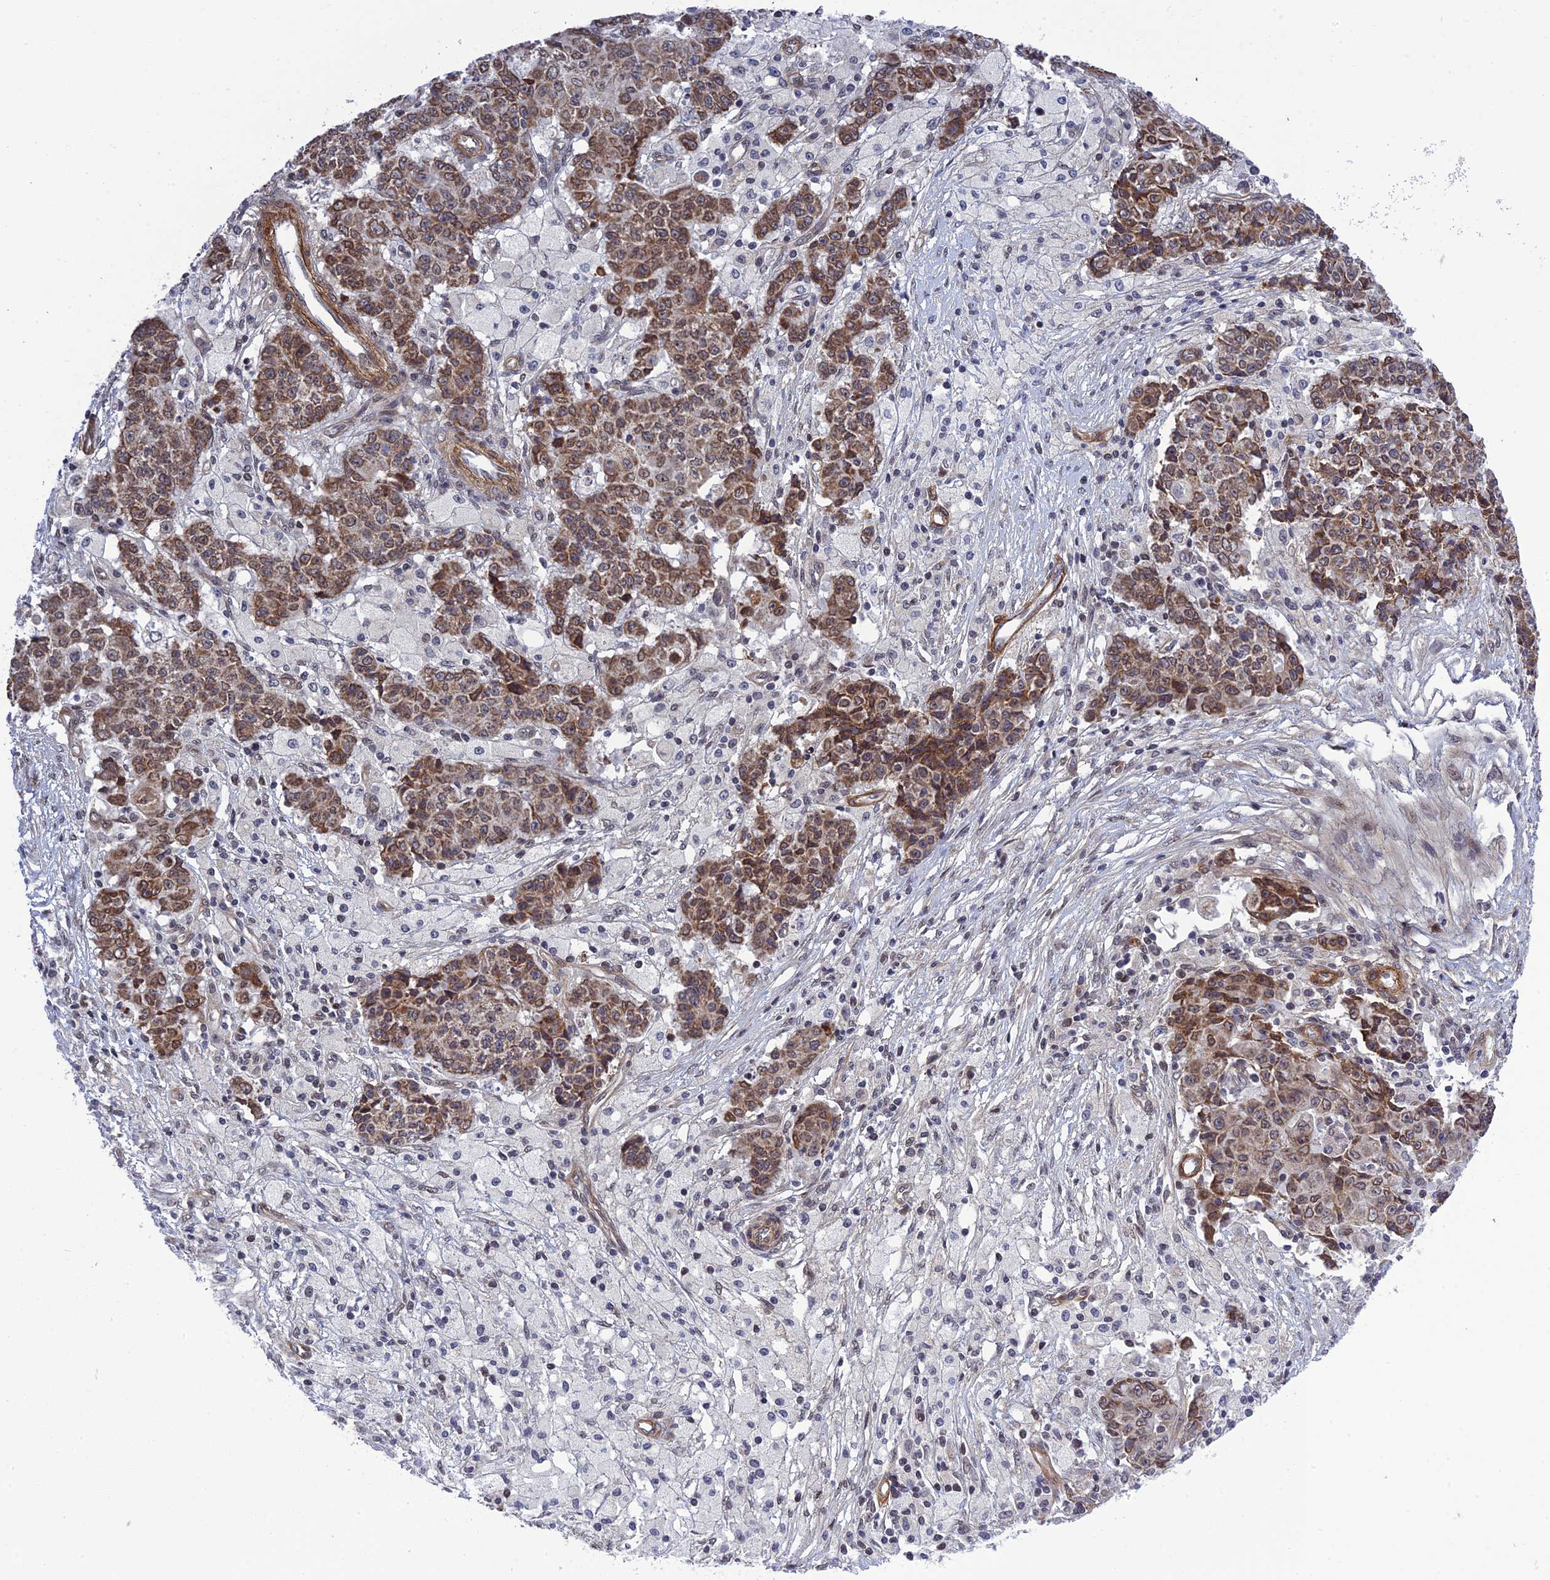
{"staining": {"intensity": "moderate", "quantity": ">75%", "location": "cytoplasmic/membranous,nuclear"}, "tissue": "ovarian cancer", "cell_type": "Tumor cells", "image_type": "cancer", "snomed": [{"axis": "morphology", "description": "Carcinoma, endometroid"}, {"axis": "topography", "description": "Ovary"}], "caption": "Tumor cells exhibit moderate cytoplasmic/membranous and nuclear staining in about >75% of cells in ovarian cancer. The staining is performed using DAB brown chromogen to label protein expression. The nuclei are counter-stained blue using hematoxylin.", "gene": "REXO1", "patient": {"sex": "female", "age": 42}}